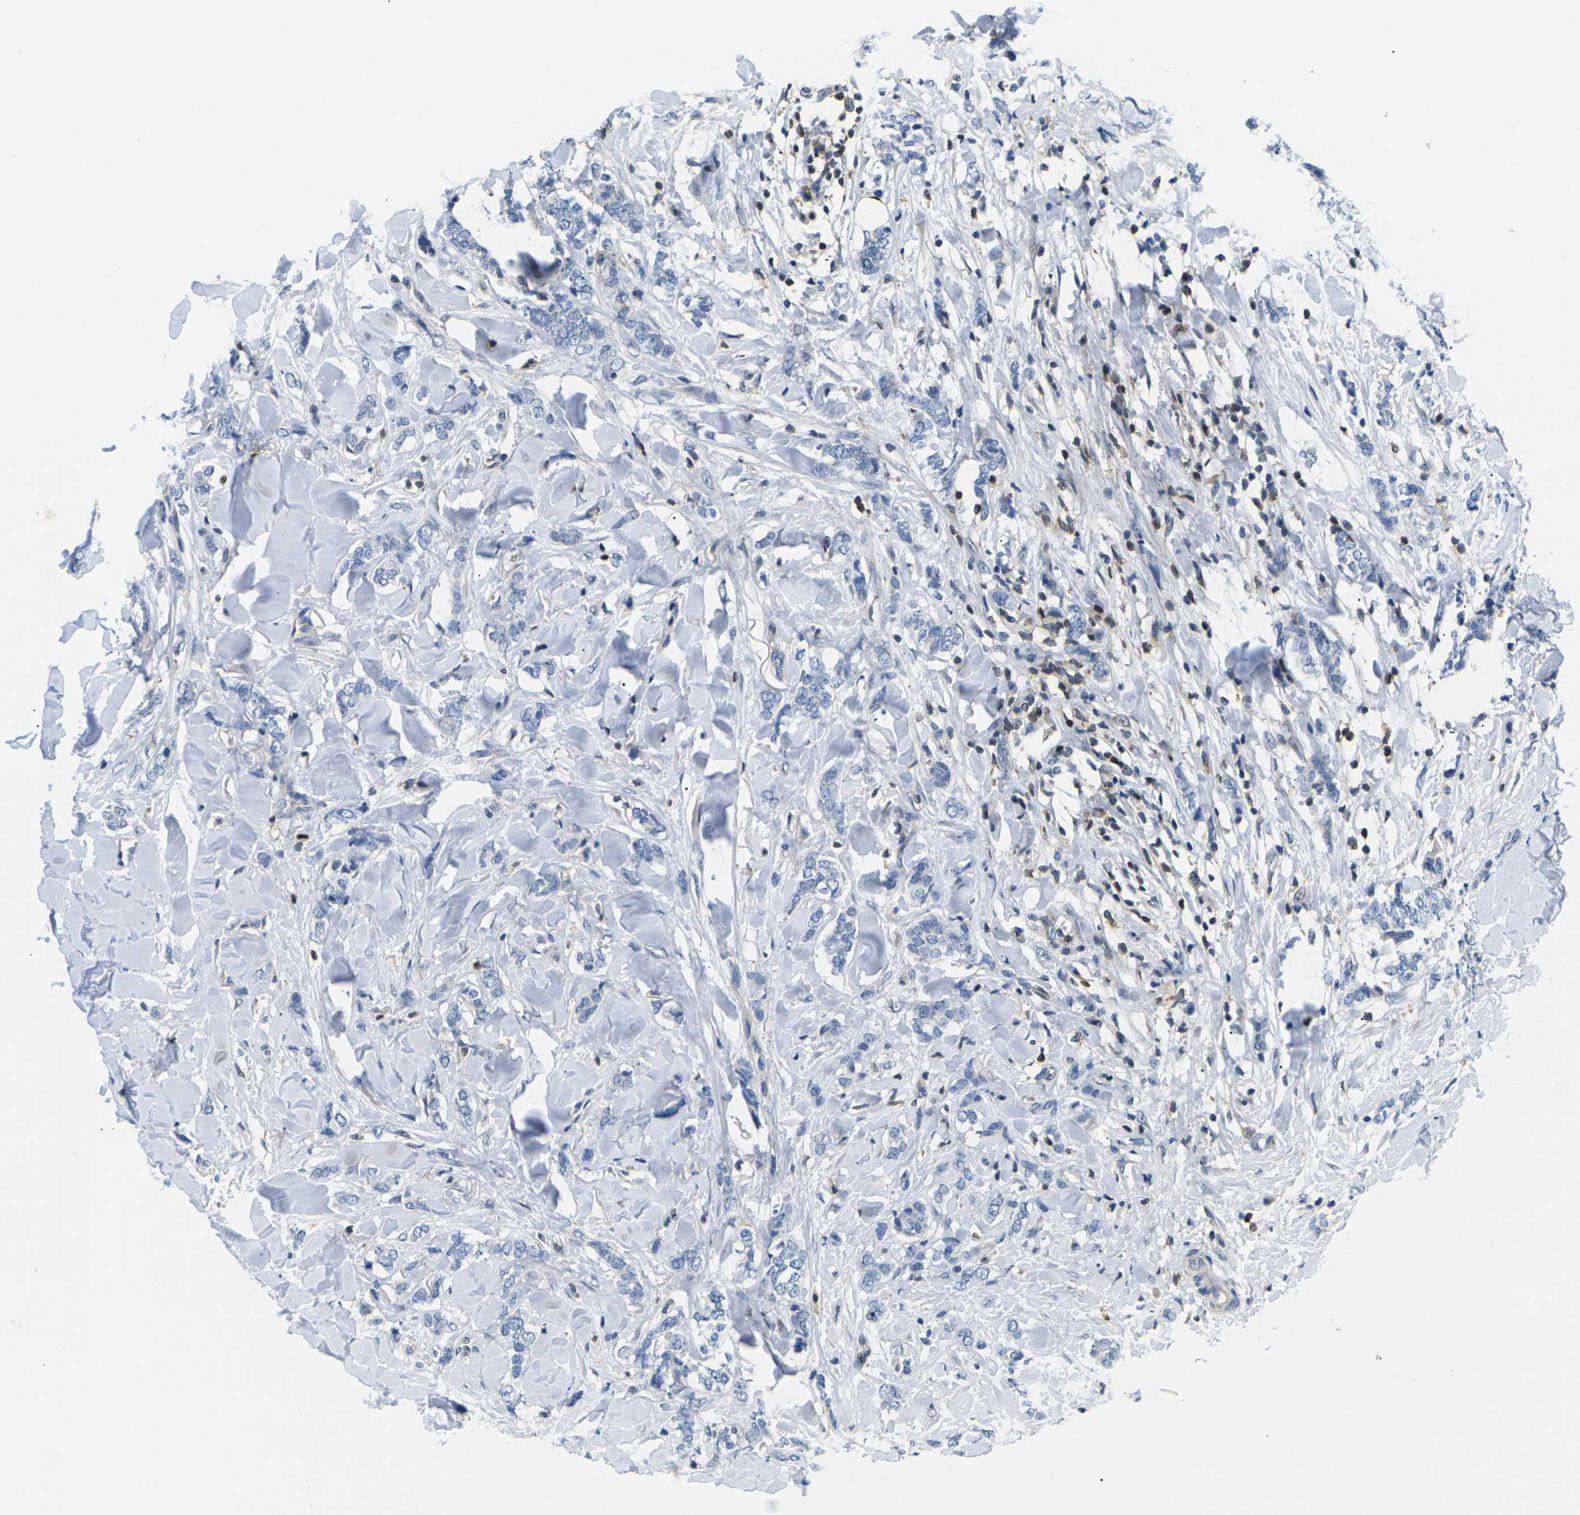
{"staining": {"intensity": "negative", "quantity": "none", "location": "none"}, "tissue": "breast cancer", "cell_type": "Tumor cells", "image_type": "cancer", "snomed": [{"axis": "morphology", "description": "Lobular carcinoma"}, {"axis": "topography", "description": "Skin"}, {"axis": "topography", "description": "Breast"}], "caption": "Immunohistochemical staining of human lobular carcinoma (breast) reveals no significant expression in tumor cells. (DAB immunohistochemistry, high magnification).", "gene": "RPS6KA3", "patient": {"sex": "female", "age": 46}}